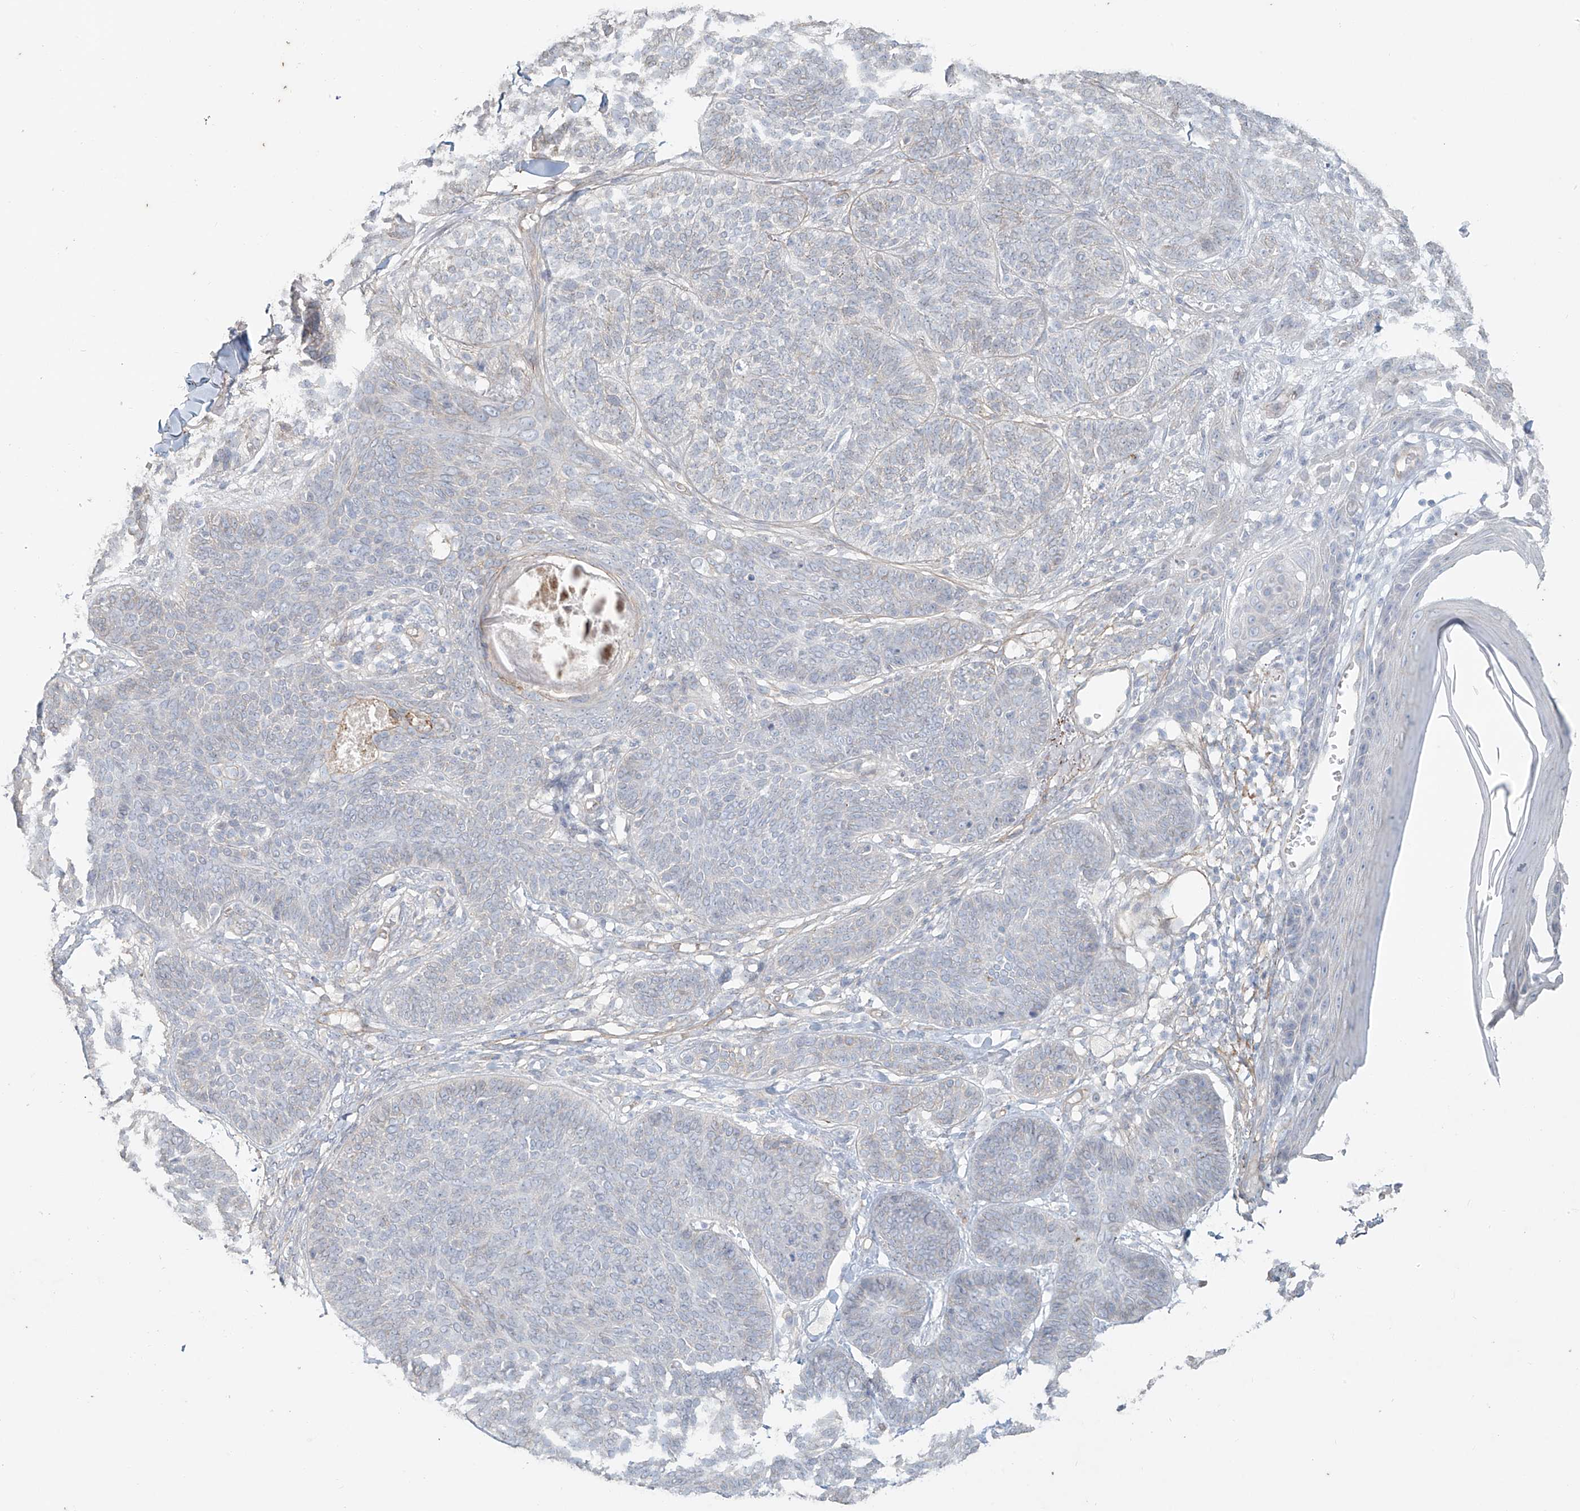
{"staining": {"intensity": "negative", "quantity": "none", "location": "none"}, "tissue": "skin cancer", "cell_type": "Tumor cells", "image_type": "cancer", "snomed": [{"axis": "morphology", "description": "Basal cell carcinoma"}, {"axis": "topography", "description": "Skin"}], "caption": "Tumor cells are negative for brown protein staining in basal cell carcinoma (skin).", "gene": "TUBE1", "patient": {"sex": "male", "age": 85}}